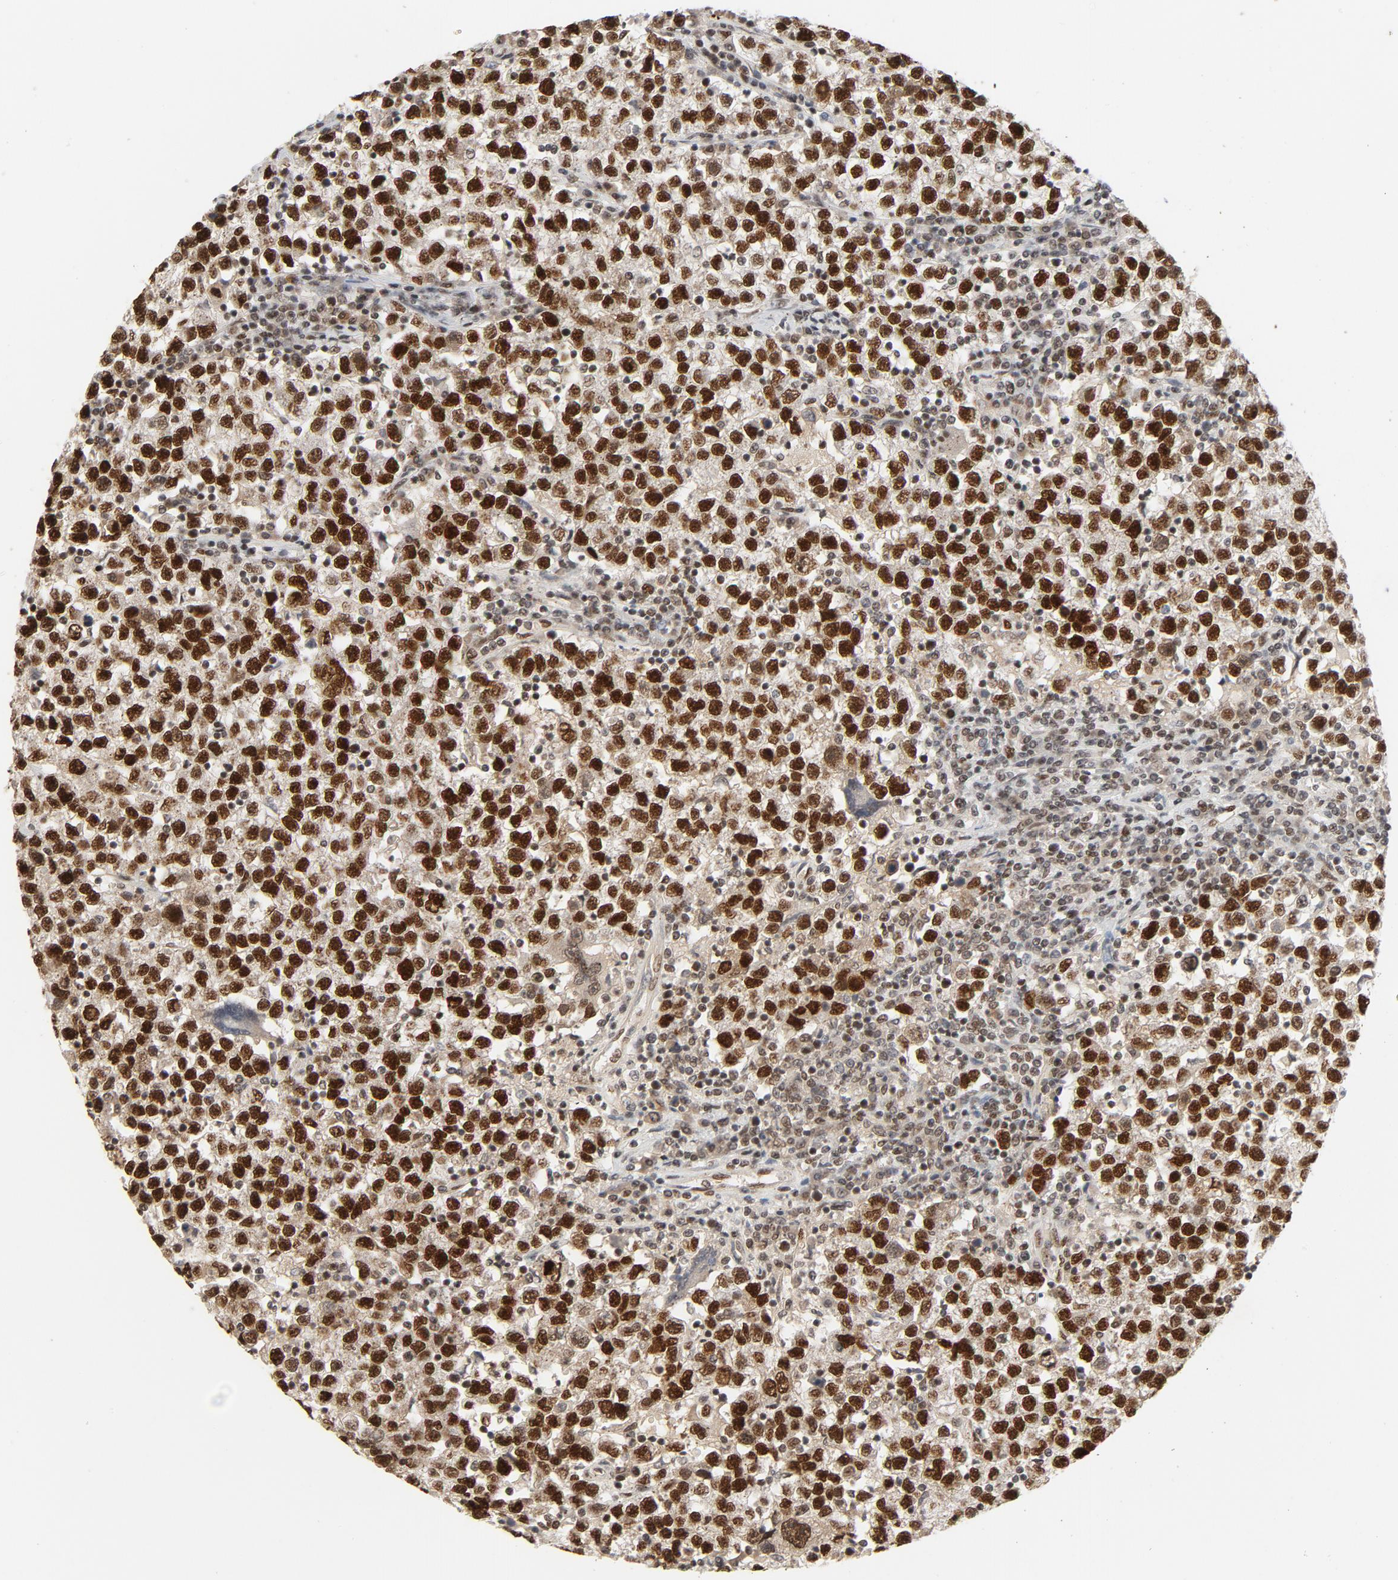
{"staining": {"intensity": "strong", "quantity": ">75%", "location": "nuclear"}, "tissue": "testis cancer", "cell_type": "Tumor cells", "image_type": "cancer", "snomed": [{"axis": "morphology", "description": "Seminoma, NOS"}, {"axis": "topography", "description": "Testis"}], "caption": "Testis cancer was stained to show a protein in brown. There is high levels of strong nuclear staining in approximately >75% of tumor cells.", "gene": "SMARCD1", "patient": {"sex": "male", "age": 22}}